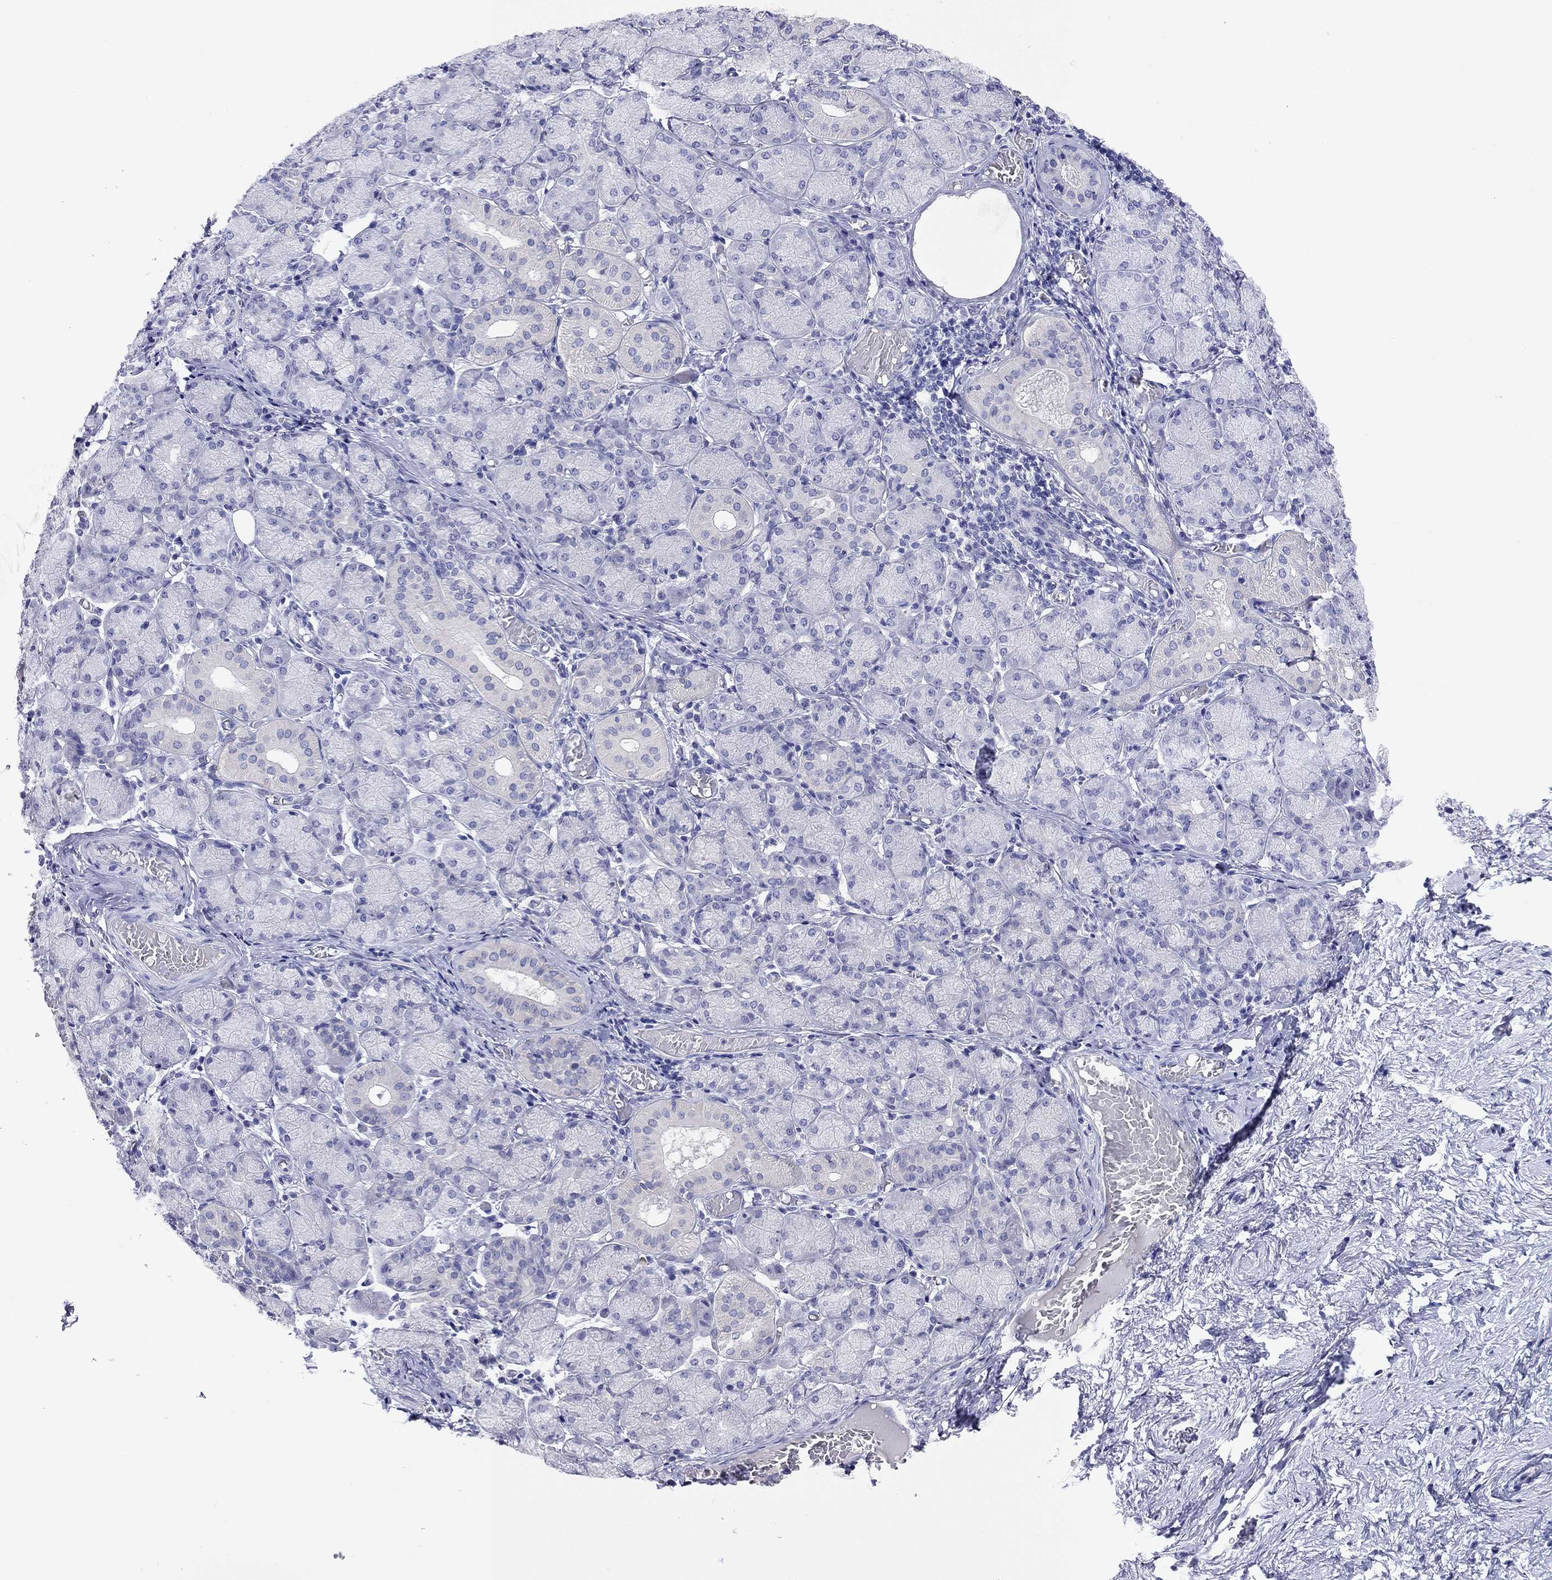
{"staining": {"intensity": "negative", "quantity": "none", "location": "none"}, "tissue": "salivary gland", "cell_type": "Glandular cells", "image_type": "normal", "snomed": [{"axis": "morphology", "description": "Normal tissue, NOS"}, {"axis": "topography", "description": "Salivary gland"}, {"axis": "topography", "description": "Peripheral nerve tissue"}], "caption": "Glandular cells show no significant positivity in benign salivary gland. (DAB (3,3'-diaminobenzidine) immunohistochemistry with hematoxylin counter stain).", "gene": "CAPNS2", "patient": {"sex": "female", "age": 24}}